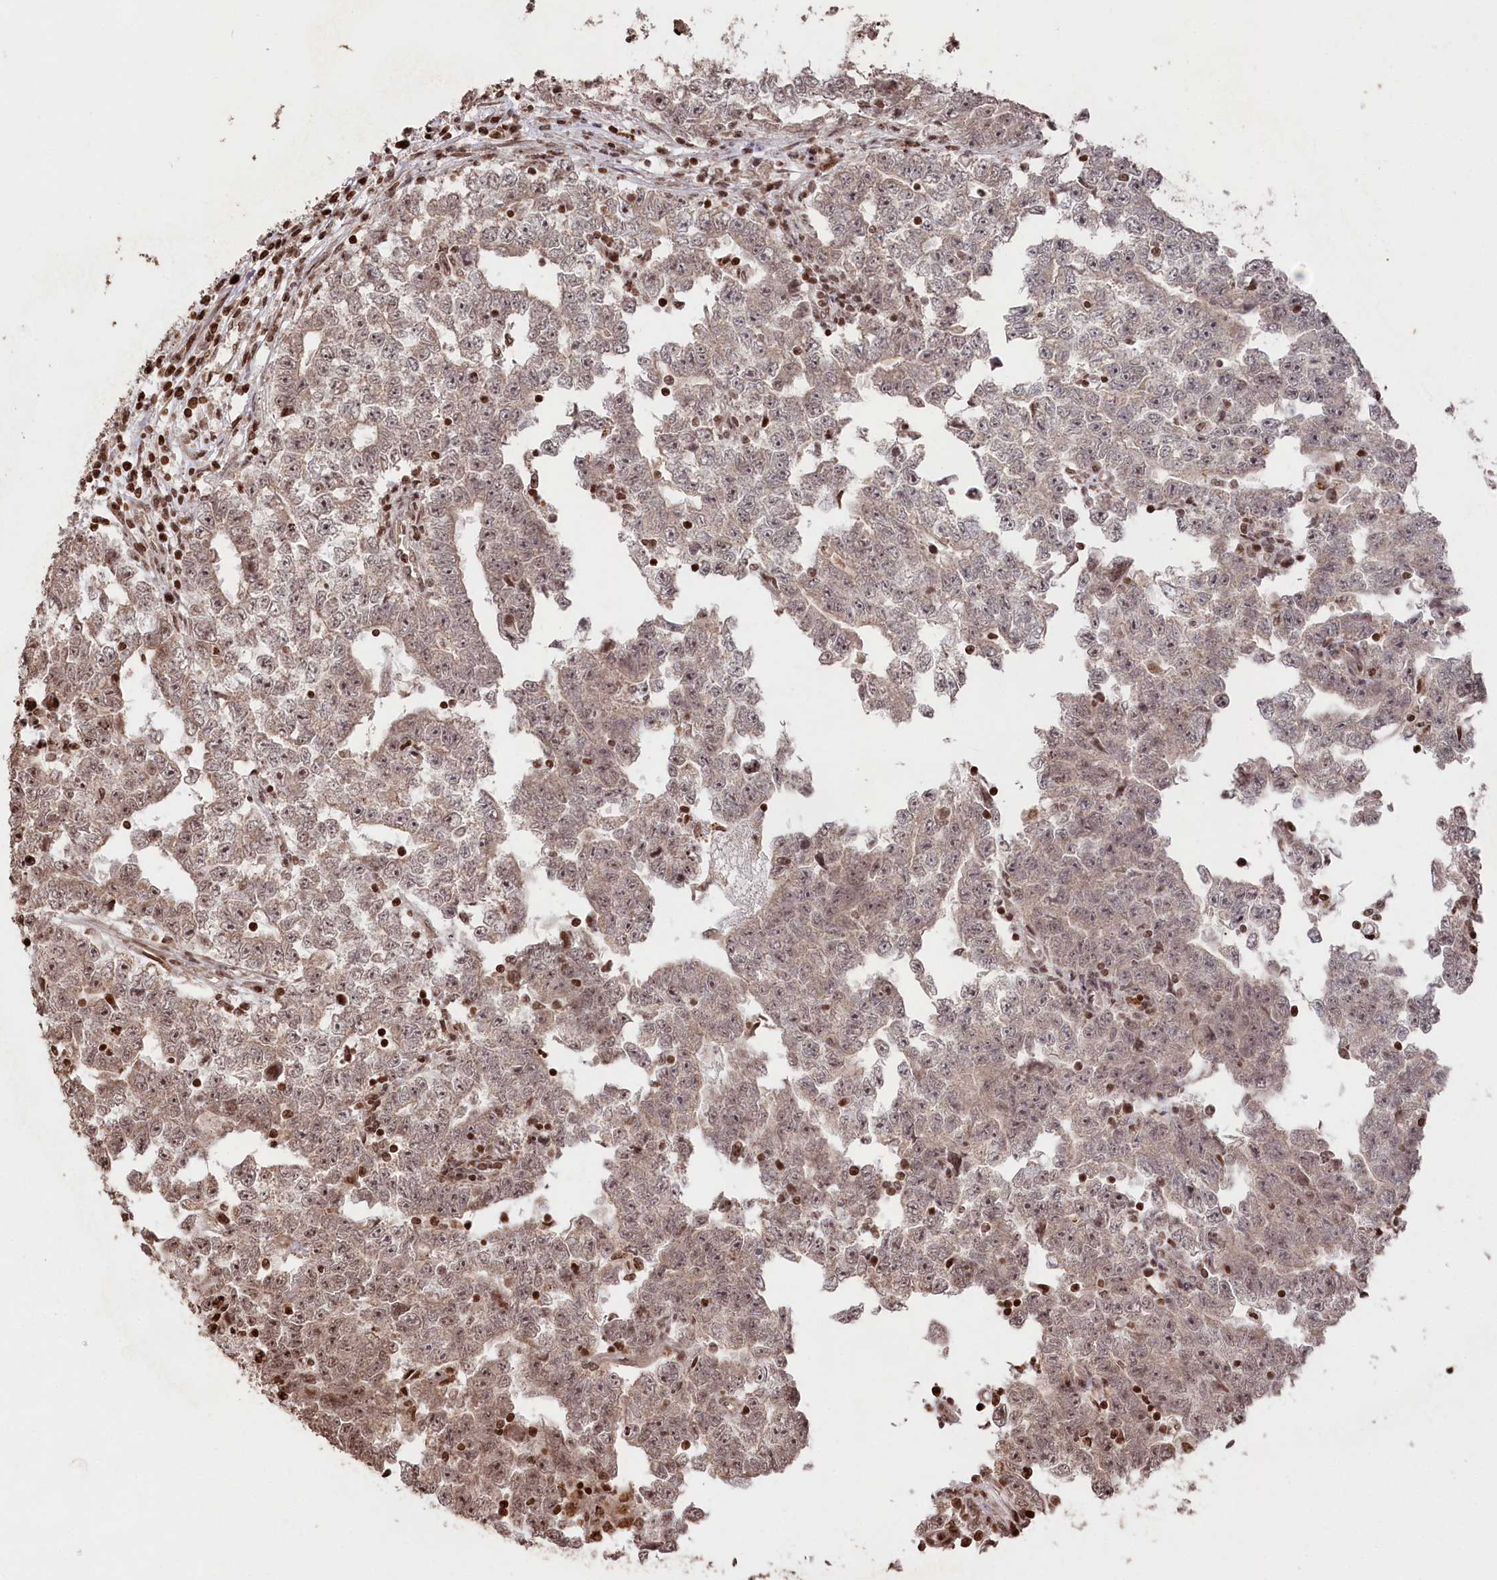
{"staining": {"intensity": "moderate", "quantity": "25%-75%", "location": "nuclear"}, "tissue": "testis cancer", "cell_type": "Tumor cells", "image_type": "cancer", "snomed": [{"axis": "morphology", "description": "Carcinoma, Embryonal, NOS"}, {"axis": "topography", "description": "Testis"}], "caption": "Testis cancer (embryonal carcinoma) was stained to show a protein in brown. There is medium levels of moderate nuclear staining in approximately 25%-75% of tumor cells. (Stains: DAB in brown, nuclei in blue, Microscopy: brightfield microscopy at high magnification).", "gene": "CCSER2", "patient": {"sex": "male", "age": 25}}